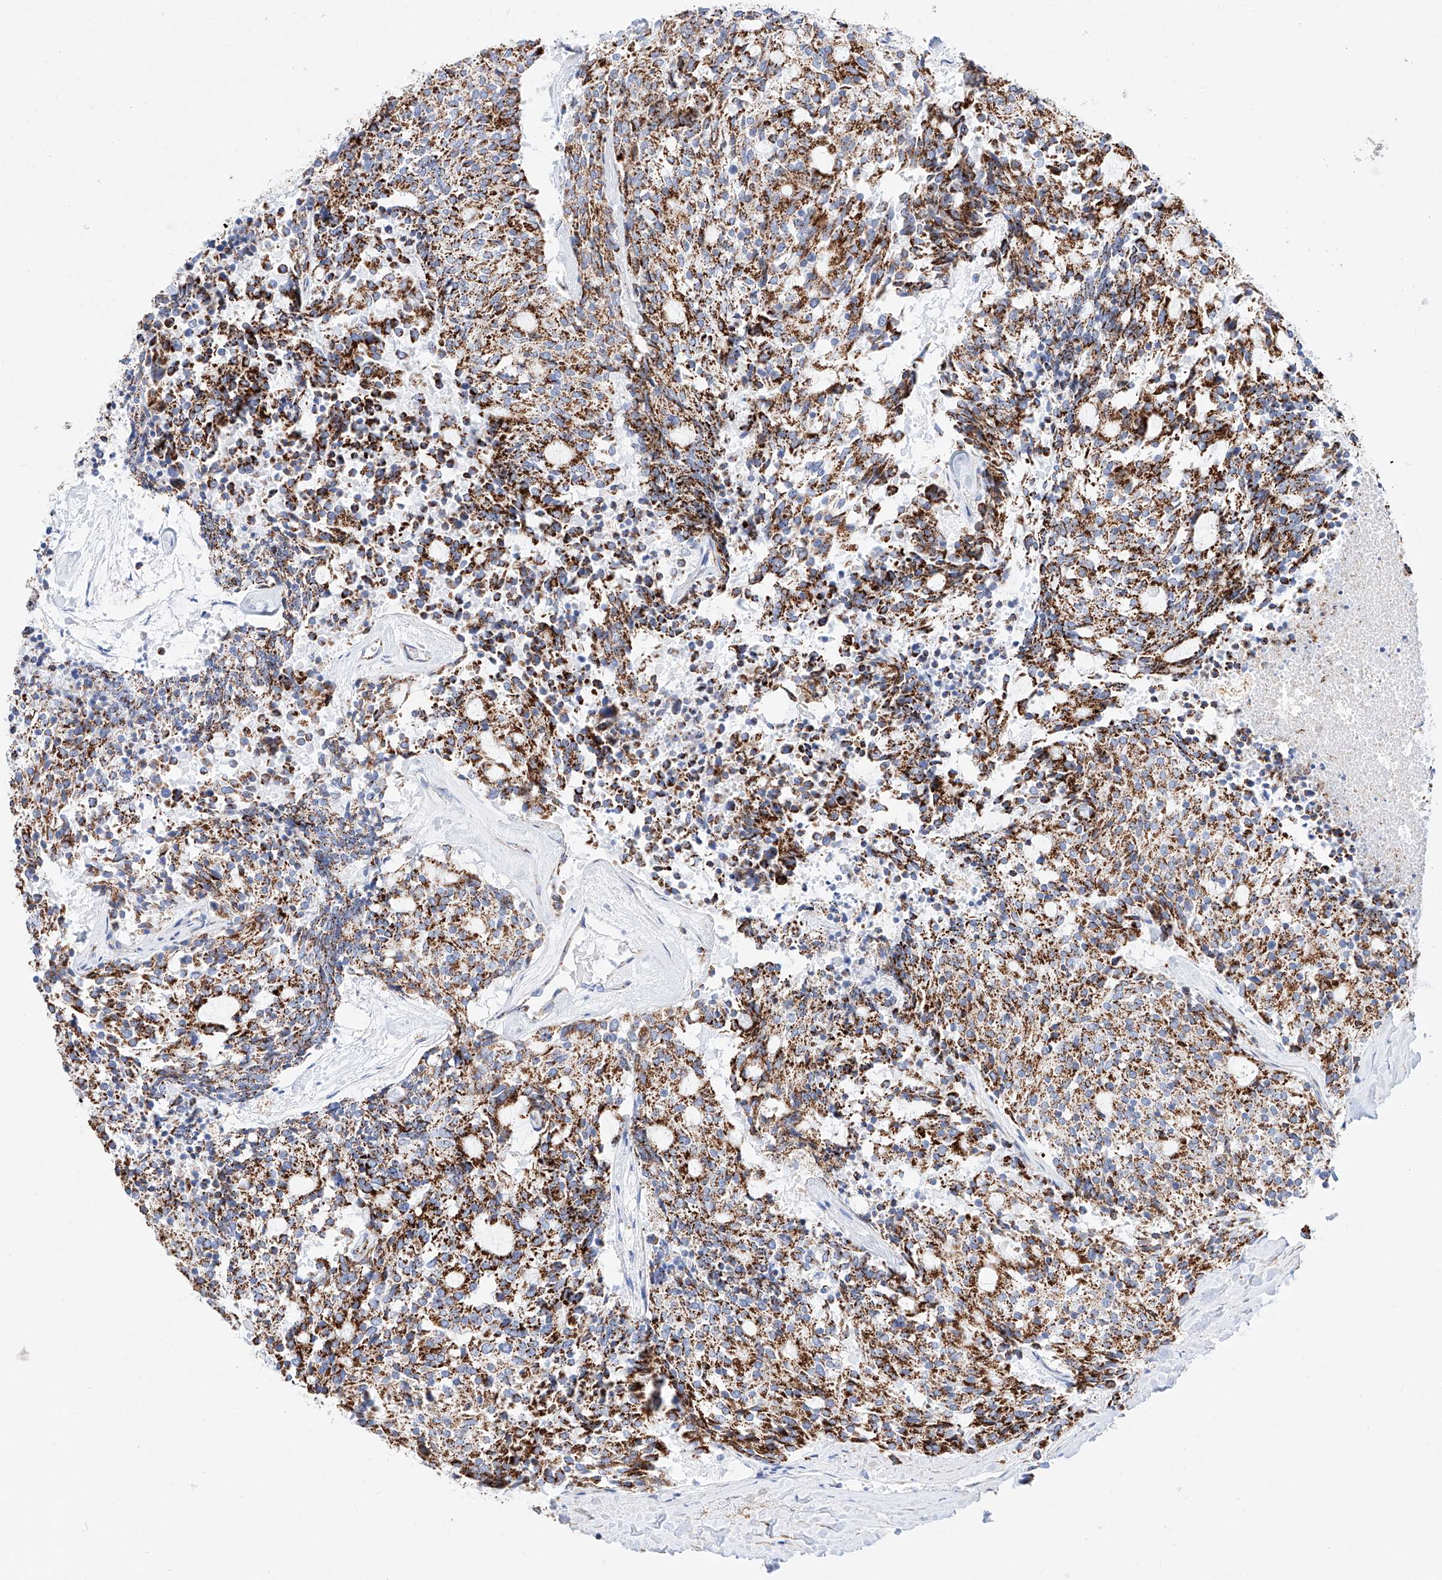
{"staining": {"intensity": "moderate", "quantity": ">75%", "location": "cytoplasmic/membranous"}, "tissue": "carcinoid", "cell_type": "Tumor cells", "image_type": "cancer", "snomed": [{"axis": "morphology", "description": "Carcinoid, malignant, NOS"}, {"axis": "topography", "description": "Pancreas"}], "caption": "Immunohistochemistry (IHC) photomicrograph of human malignant carcinoid stained for a protein (brown), which shows medium levels of moderate cytoplasmic/membranous expression in approximately >75% of tumor cells.", "gene": "C6orf62", "patient": {"sex": "female", "age": 54}}